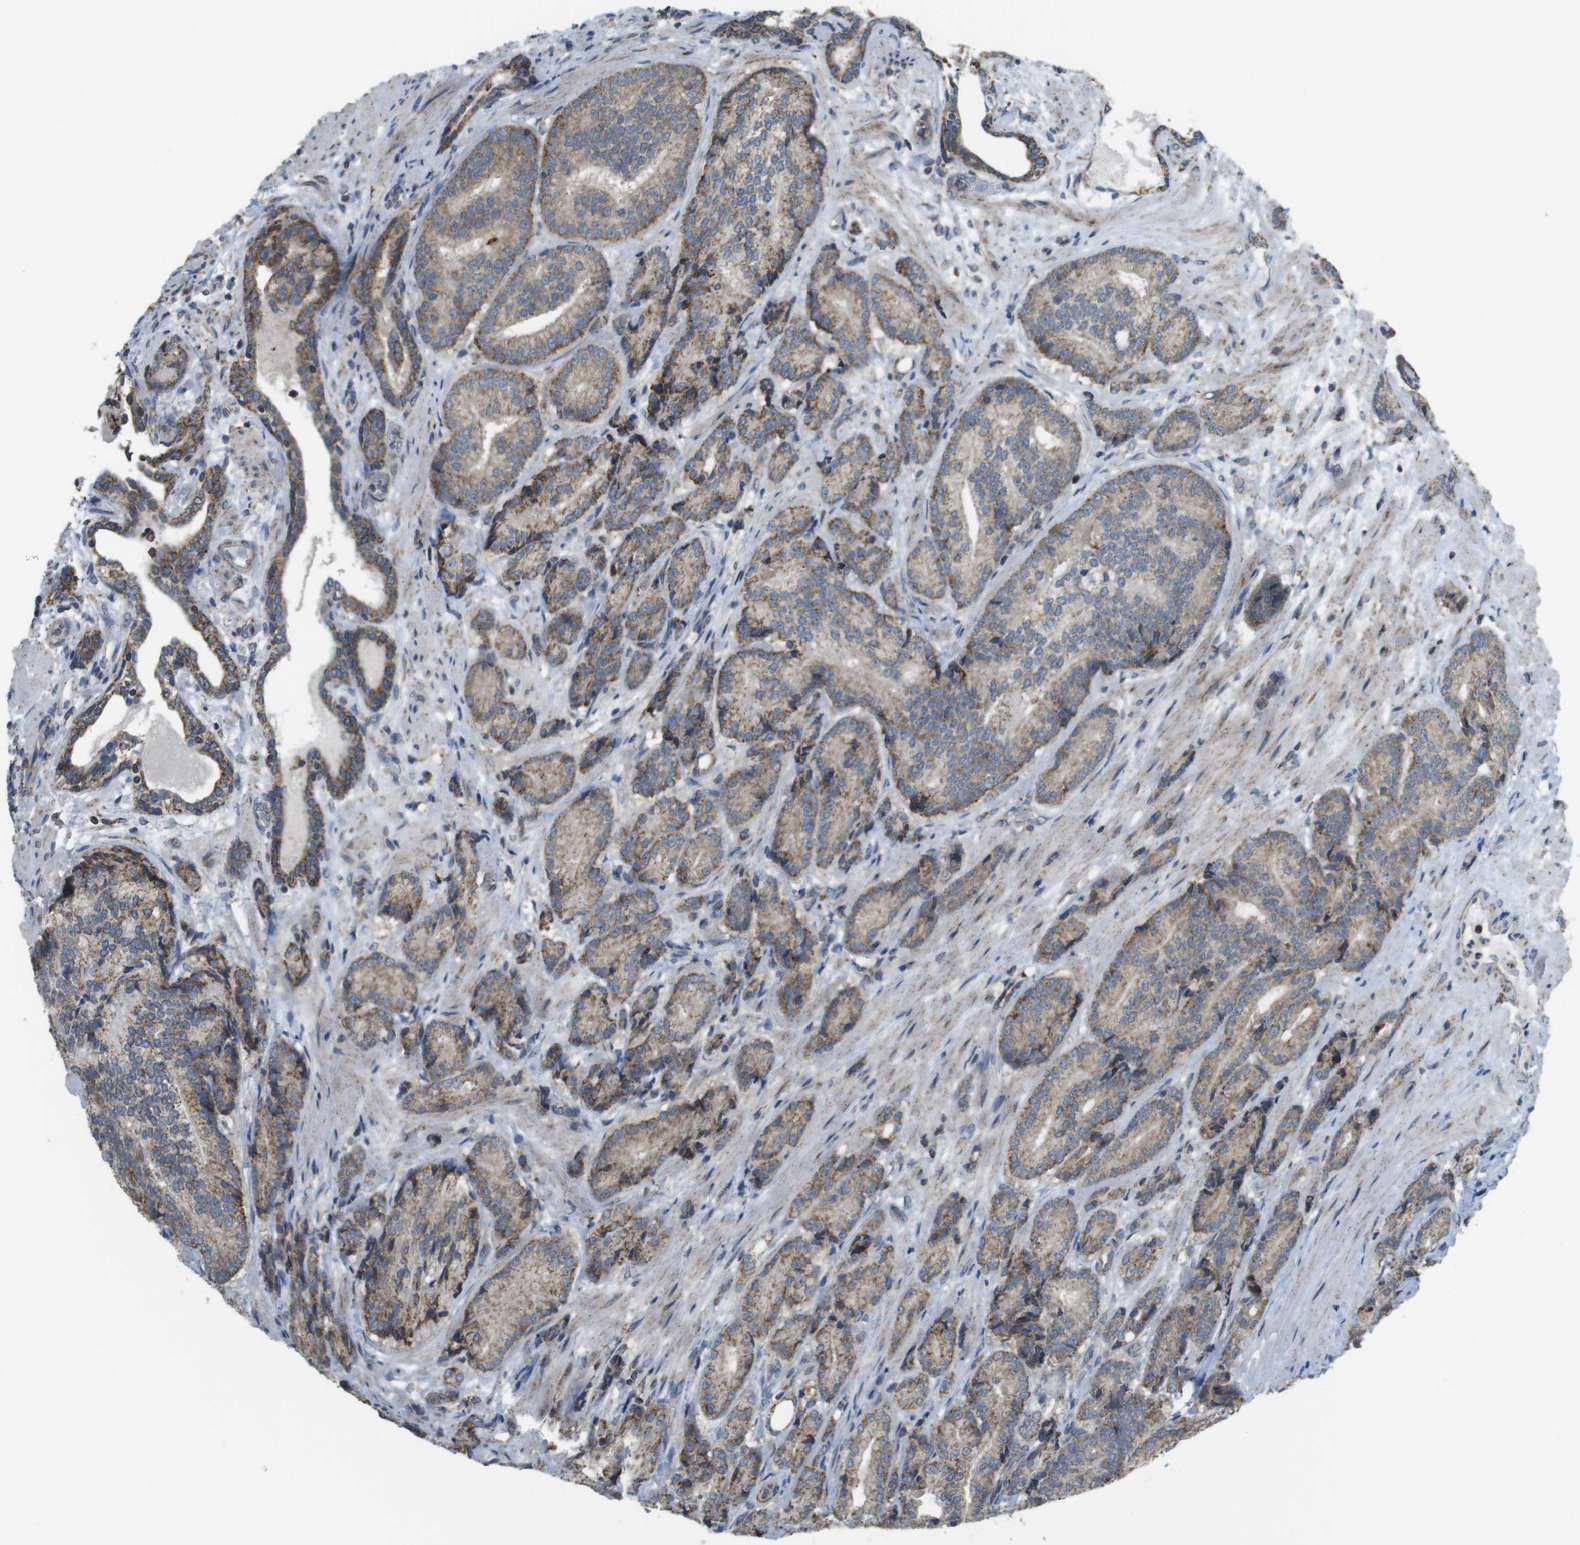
{"staining": {"intensity": "moderate", "quantity": ">75%", "location": "cytoplasmic/membranous"}, "tissue": "prostate cancer", "cell_type": "Tumor cells", "image_type": "cancer", "snomed": [{"axis": "morphology", "description": "Adenocarcinoma, High grade"}, {"axis": "topography", "description": "Prostate"}], "caption": "This is a photomicrograph of IHC staining of prostate cancer (high-grade adenocarcinoma), which shows moderate staining in the cytoplasmic/membranous of tumor cells.", "gene": "GRIK2", "patient": {"sex": "male", "age": 61}}